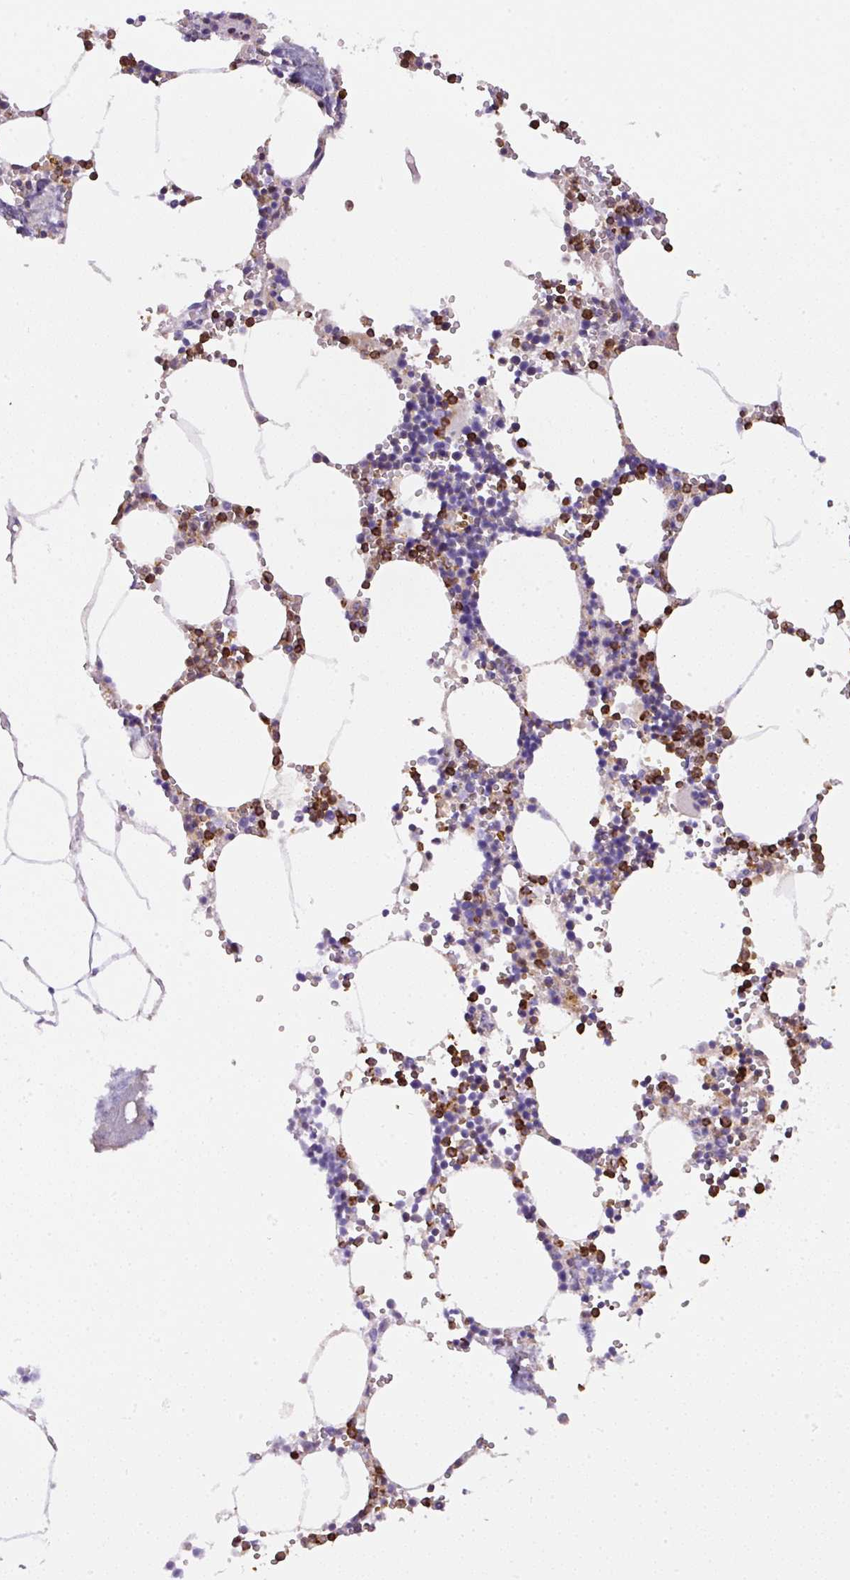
{"staining": {"intensity": "strong", "quantity": "25%-75%", "location": "cytoplasmic/membranous"}, "tissue": "bone marrow", "cell_type": "Hematopoietic cells", "image_type": "normal", "snomed": [{"axis": "morphology", "description": "Normal tissue, NOS"}, {"axis": "topography", "description": "Bone marrow"}], "caption": "This is an image of immunohistochemistry staining of unremarkable bone marrow, which shows strong staining in the cytoplasmic/membranous of hematopoietic cells.", "gene": "FAM228B", "patient": {"sex": "male", "age": 54}}